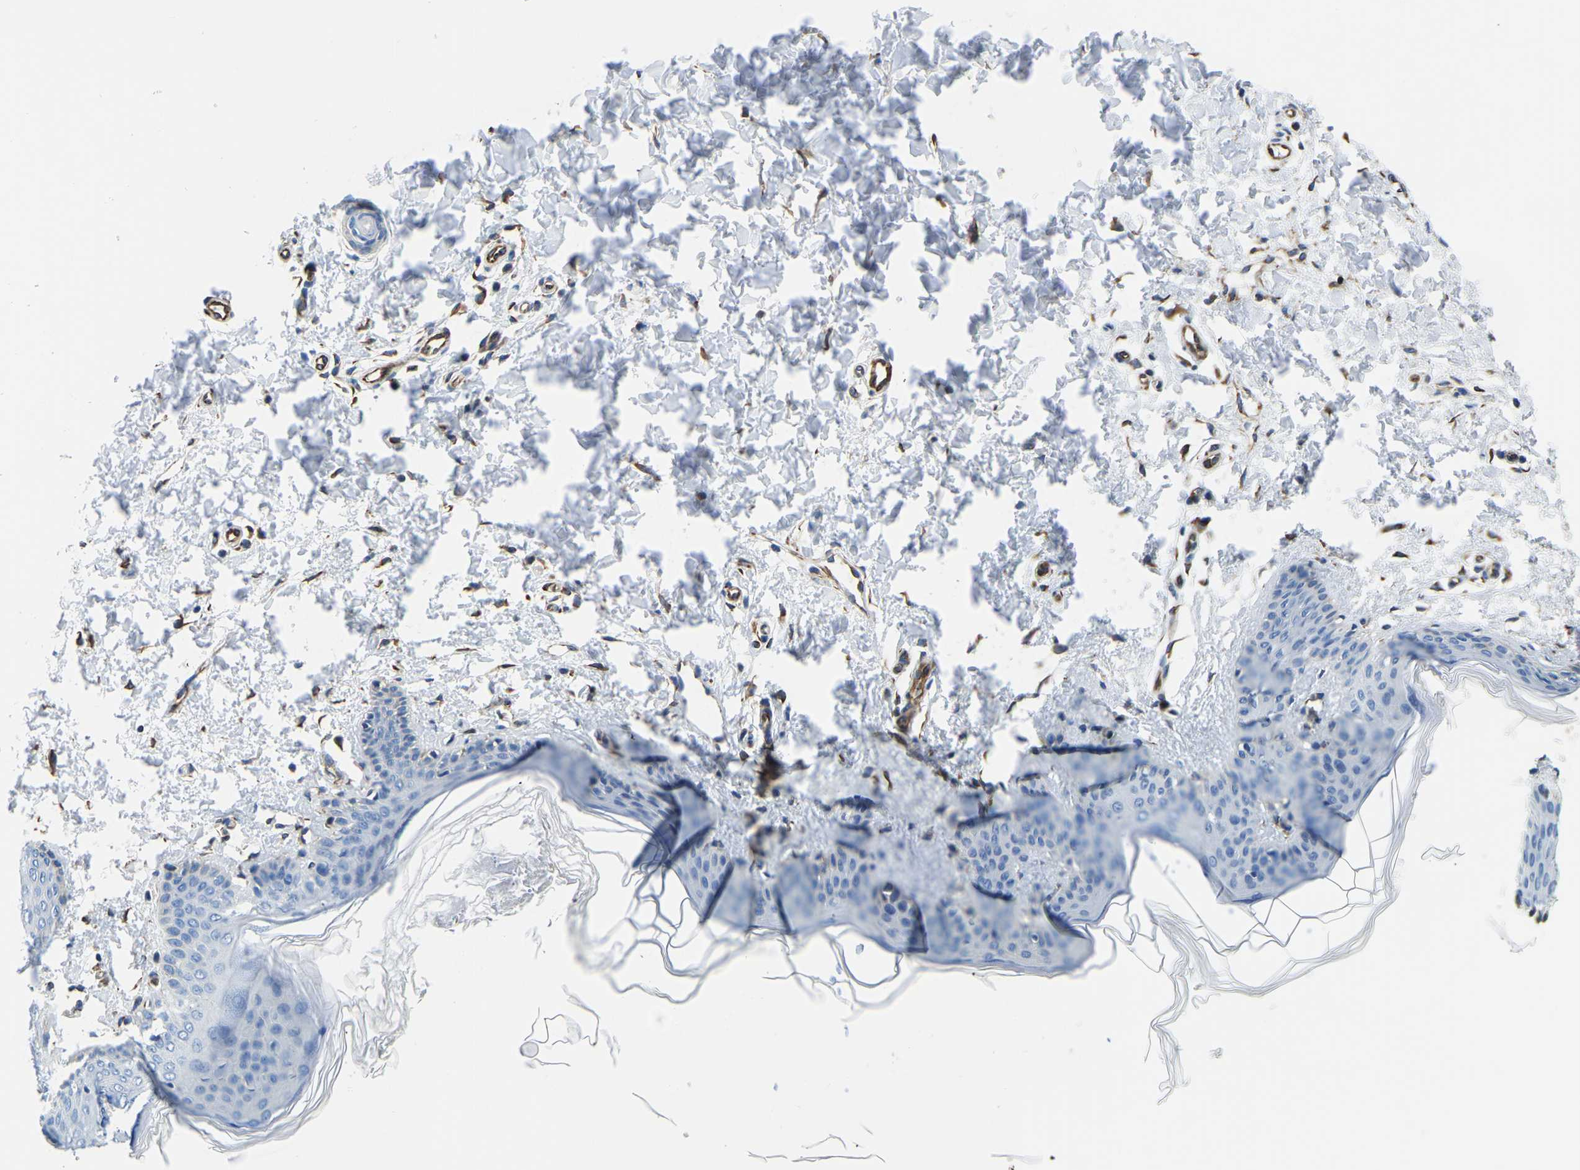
{"staining": {"intensity": "strong", "quantity": ">75%", "location": "cytoplasmic/membranous"}, "tissue": "skin", "cell_type": "Fibroblasts", "image_type": "normal", "snomed": [{"axis": "morphology", "description": "Normal tissue, NOS"}, {"axis": "topography", "description": "Skin"}], "caption": "DAB immunohistochemical staining of unremarkable human skin reveals strong cytoplasmic/membranous protein positivity in approximately >75% of fibroblasts.", "gene": "MS4A3", "patient": {"sex": "female", "age": 17}}